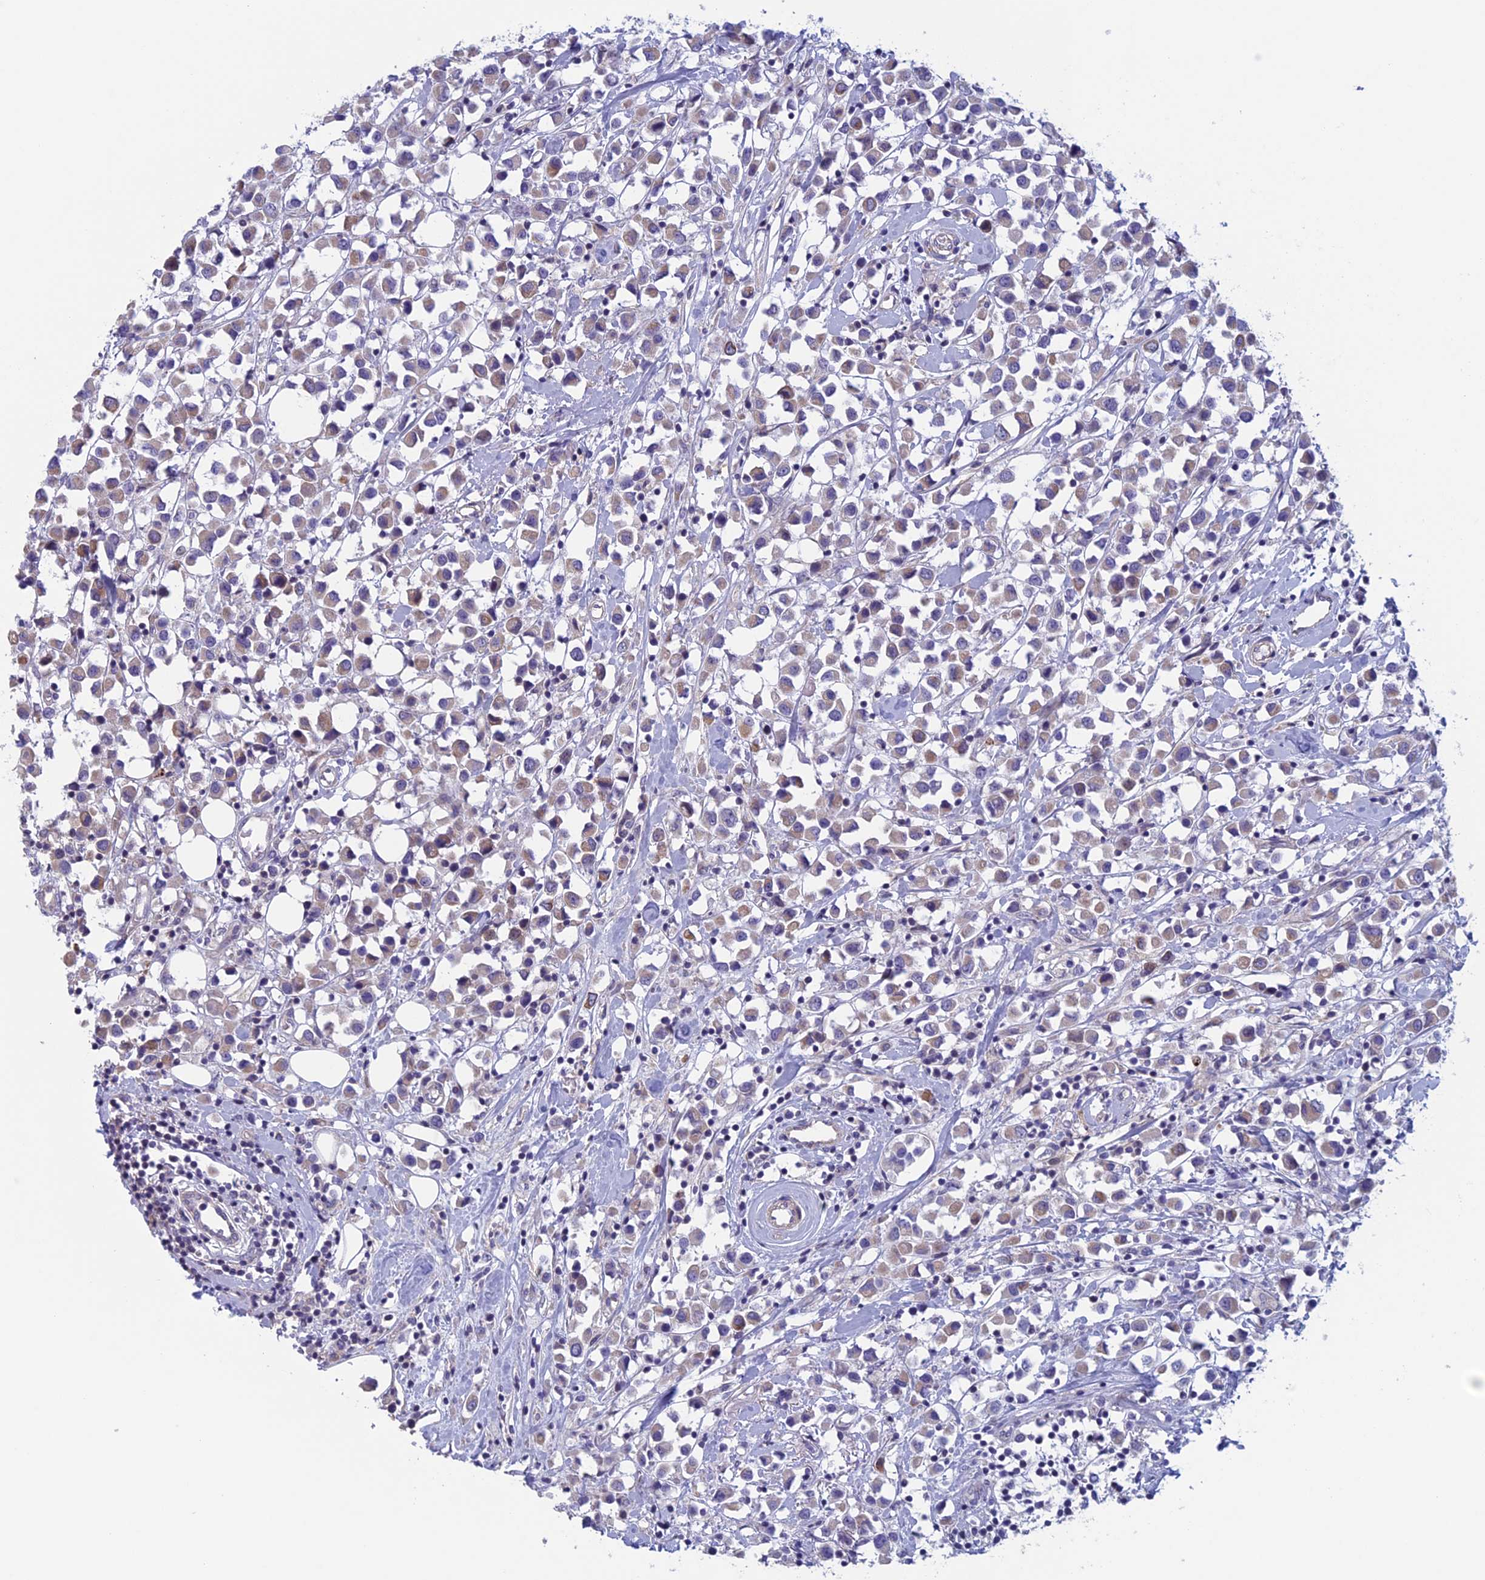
{"staining": {"intensity": "weak", "quantity": "25%-75%", "location": "cytoplasmic/membranous"}, "tissue": "breast cancer", "cell_type": "Tumor cells", "image_type": "cancer", "snomed": [{"axis": "morphology", "description": "Duct carcinoma"}, {"axis": "topography", "description": "Breast"}], "caption": "Immunohistochemistry (DAB (3,3'-diaminobenzidine)) staining of breast infiltrating ductal carcinoma demonstrates weak cytoplasmic/membranous protein expression in about 25%-75% of tumor cells.", "gene": "CNOT6L", "patient": {"sex": "female", "age": 61}}